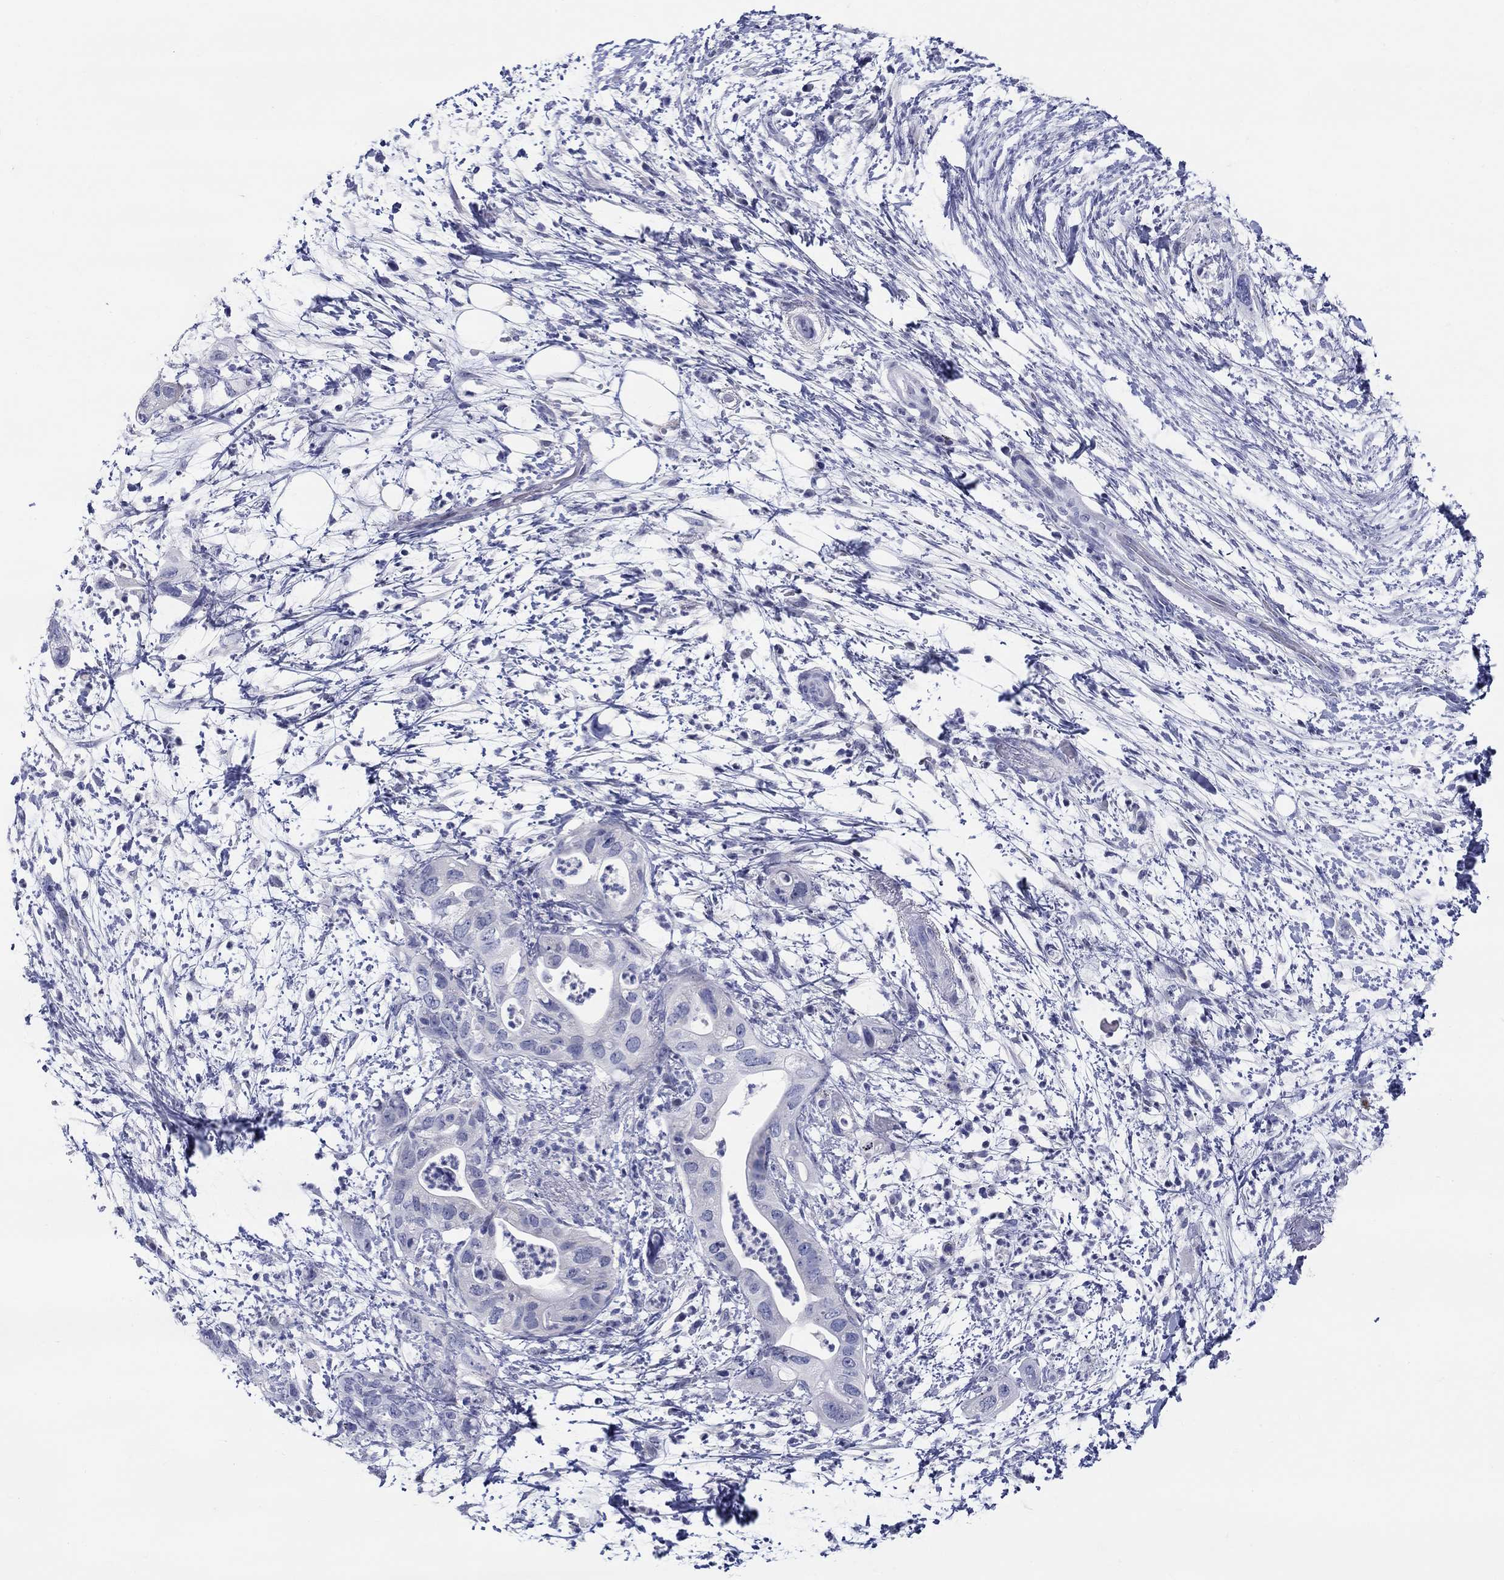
{"staining": {"intensity": "negative", "quantity": "none", "location": "none"}, "tissue": "pancreatic cancer", "cell_type": "Tumor cells", "image_type": "cancer", "snomed": [{"axis": "morphology", "description": "Adenocarcinoma, NOS"}, {"axis": "topography", "description": "Pancreas"}], "caption": "The immunohistochemistry histopathology image has no significant staining in tumor cells of pancreatic adenocarcinoma tissue.", "gene": "CRYGS", "patient": {"sex": "female", "age": 72}}